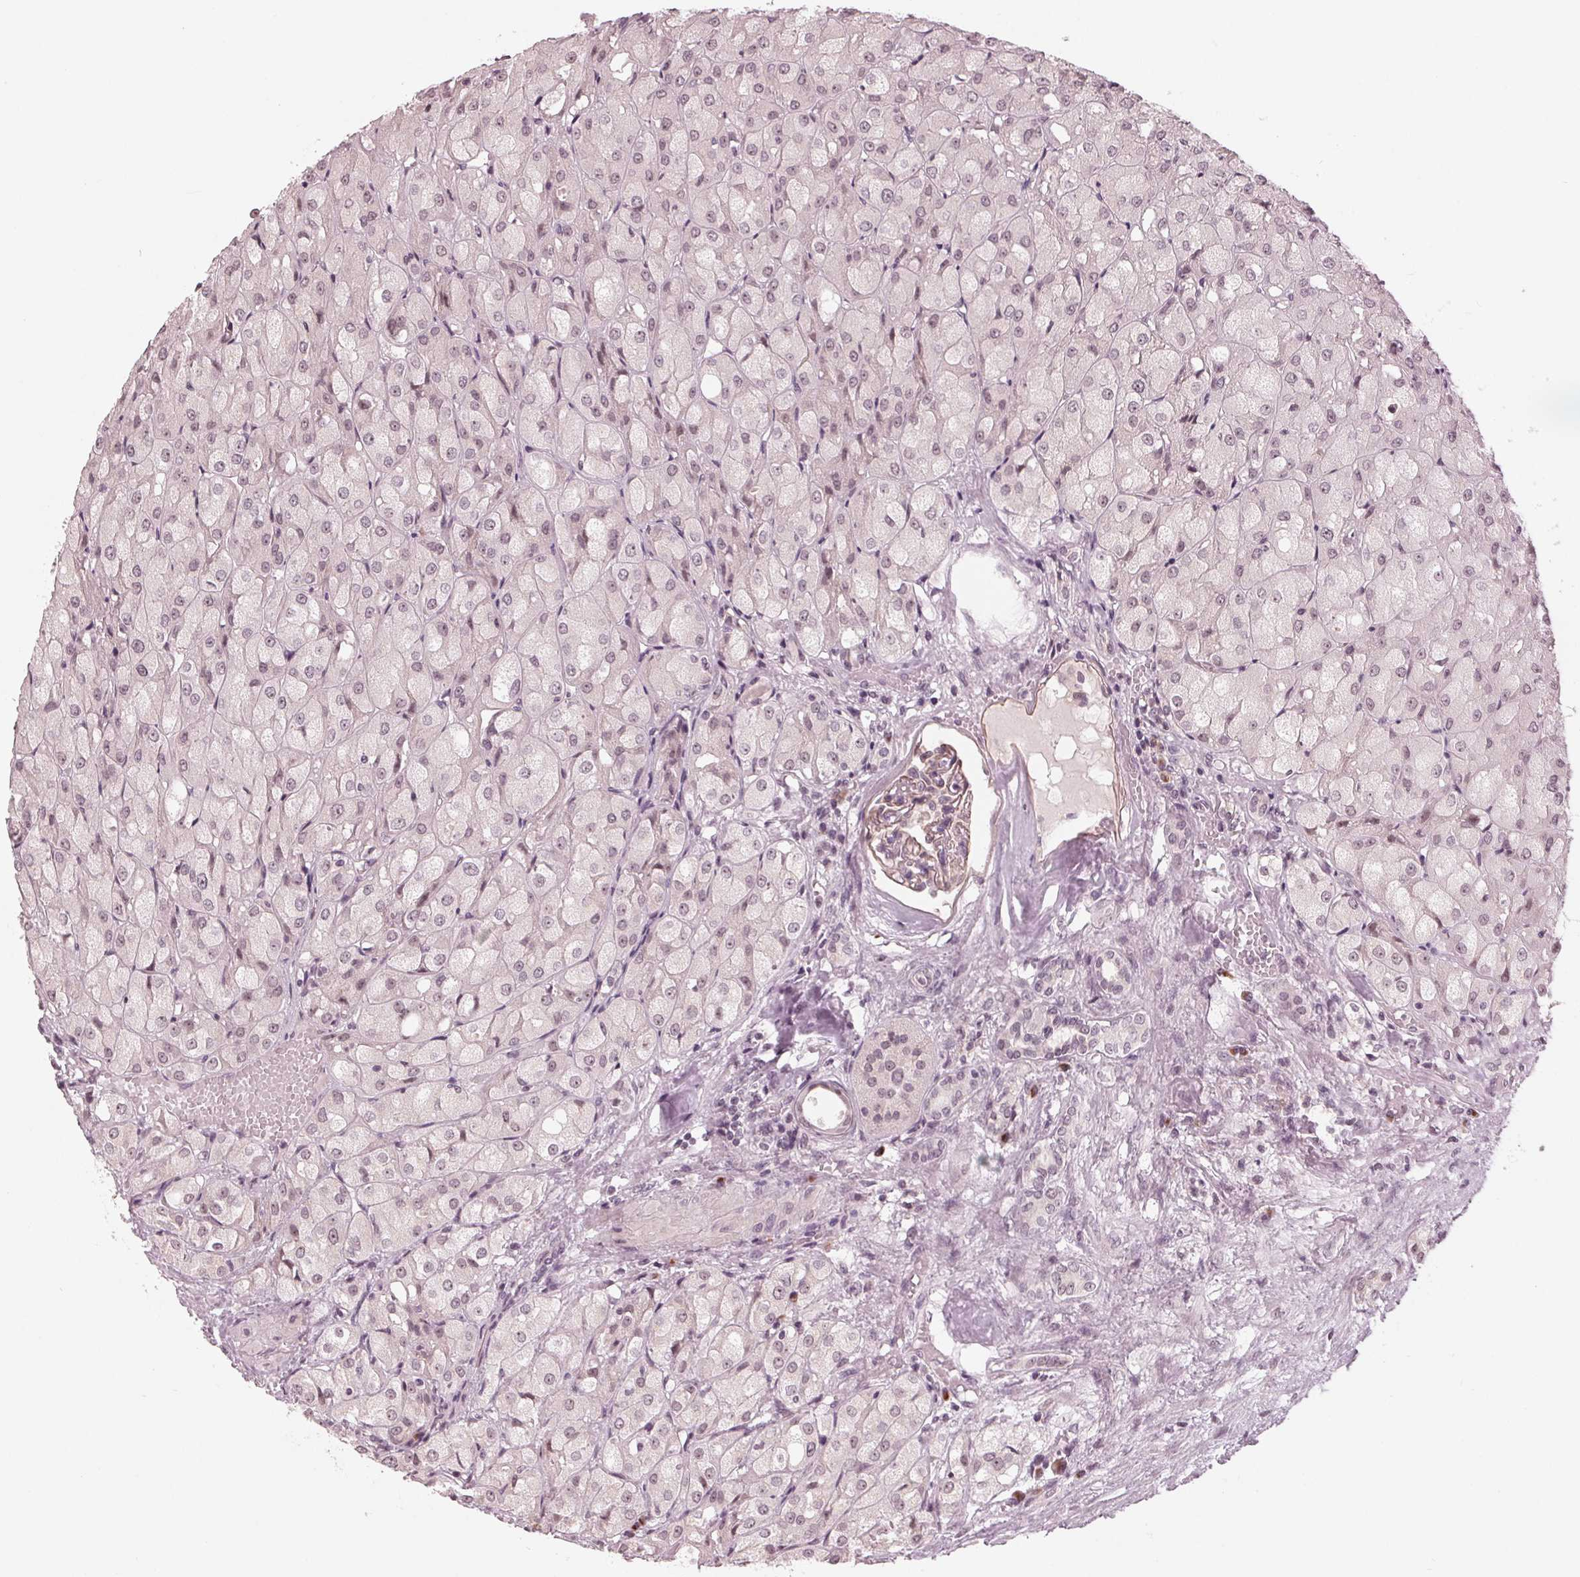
{"staining": {"intensity": "weak", "quantity": ">75%", "location": "nuclear"}, "tissue": "renal cancer", "cell_type": "Tumor cells", "image_type": "cancer", "snomed": [{"axis": "morphology", "description": "Adenocarcinoma, NOS"}, {"axis": "topography", "description": "Kidney"}], "caption": "Weak nuclear expression is appreciated in approximately >75% of tumor cells in adenocarcinoma (renal).", "gene": "SLX4", "patient": {"sex": "male", "age": 72}}